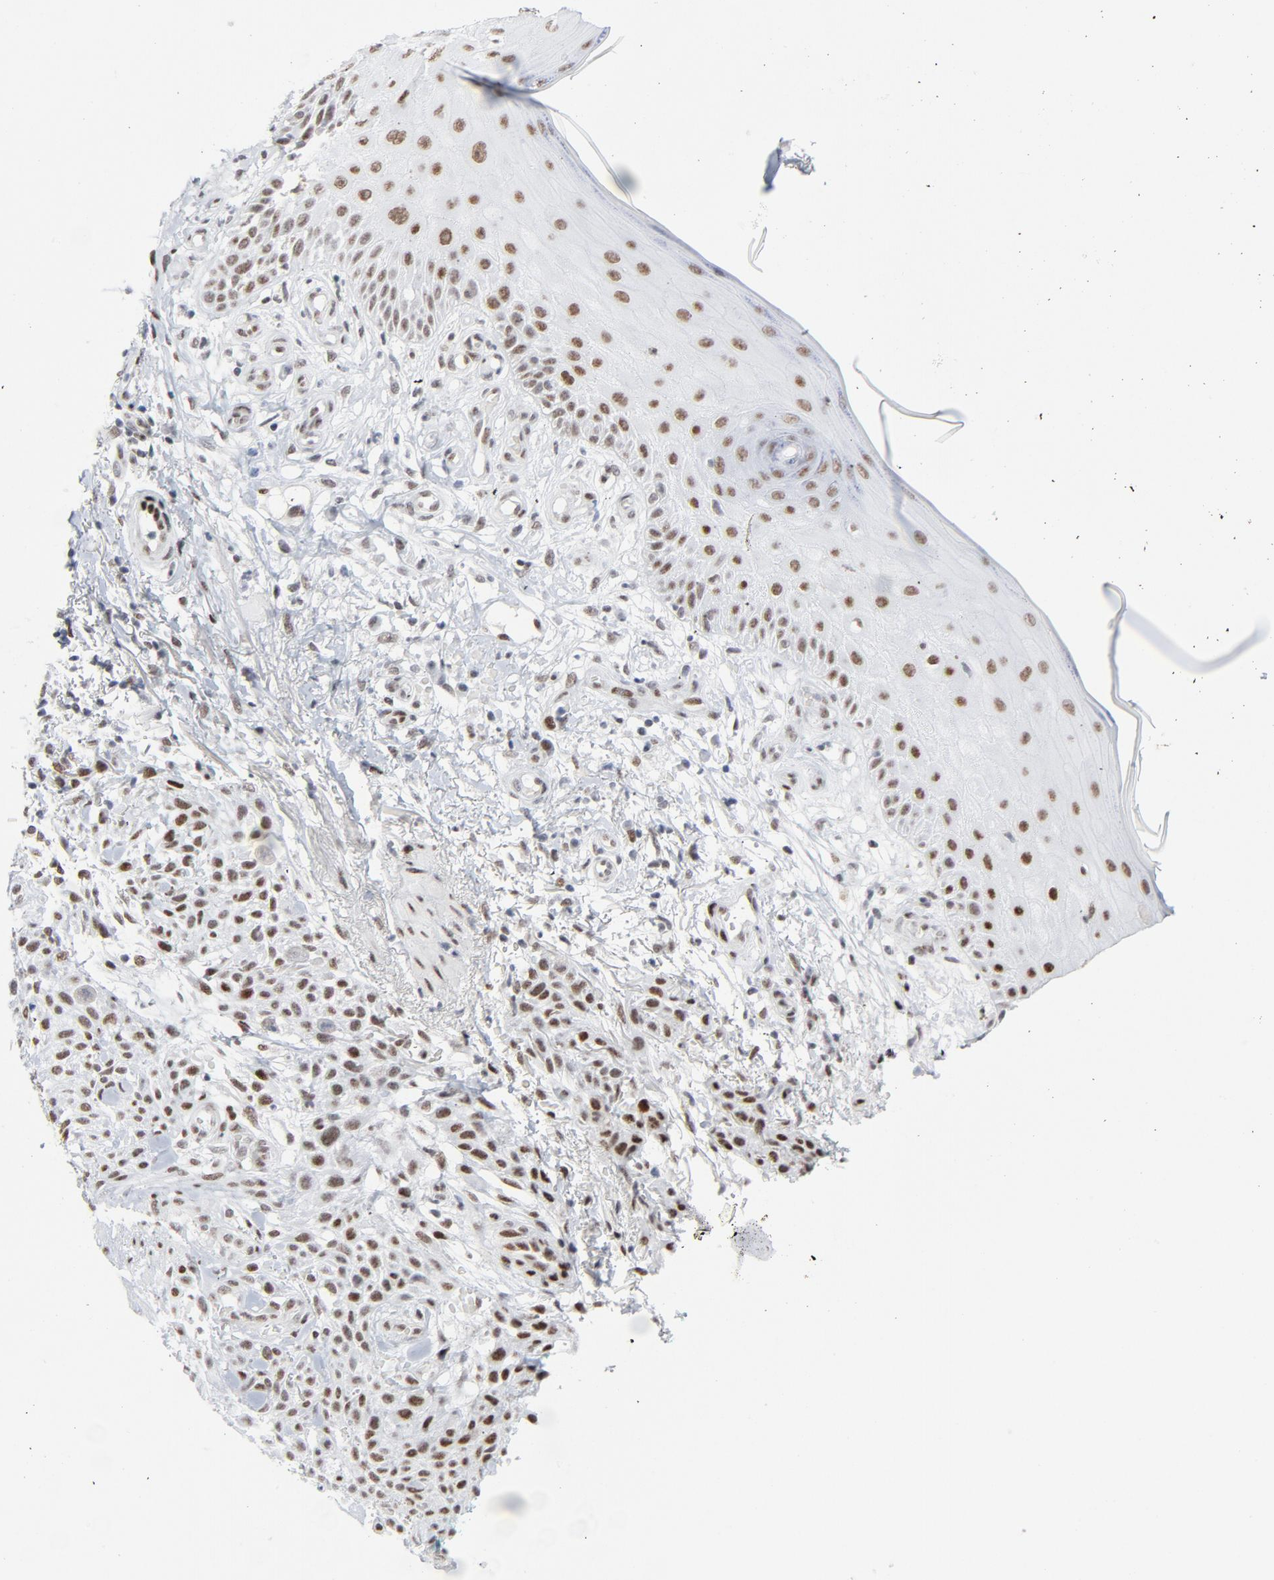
{"staining": {"intensity": "moderate", "quantity": ">75%", "location": "nuclear"}, "tissue": "skin cancer", "cell_type": "Tumor cells", "image_type": "cancer", "snomed": [{"axis": "morphology", "description": "Squamous cell carcinoma, NOS"}, {"axis": "topography", "description": "Skin"}], "caption": "Skin squamous cell carcinoma was stained to show a protein in brown. There is medium levels of moderate nuclear staining in about >75% of tumor cells. Nuclei are stained in blue.", "gene": "HSF1", "patient": {"sex": "female", "age": 42}}